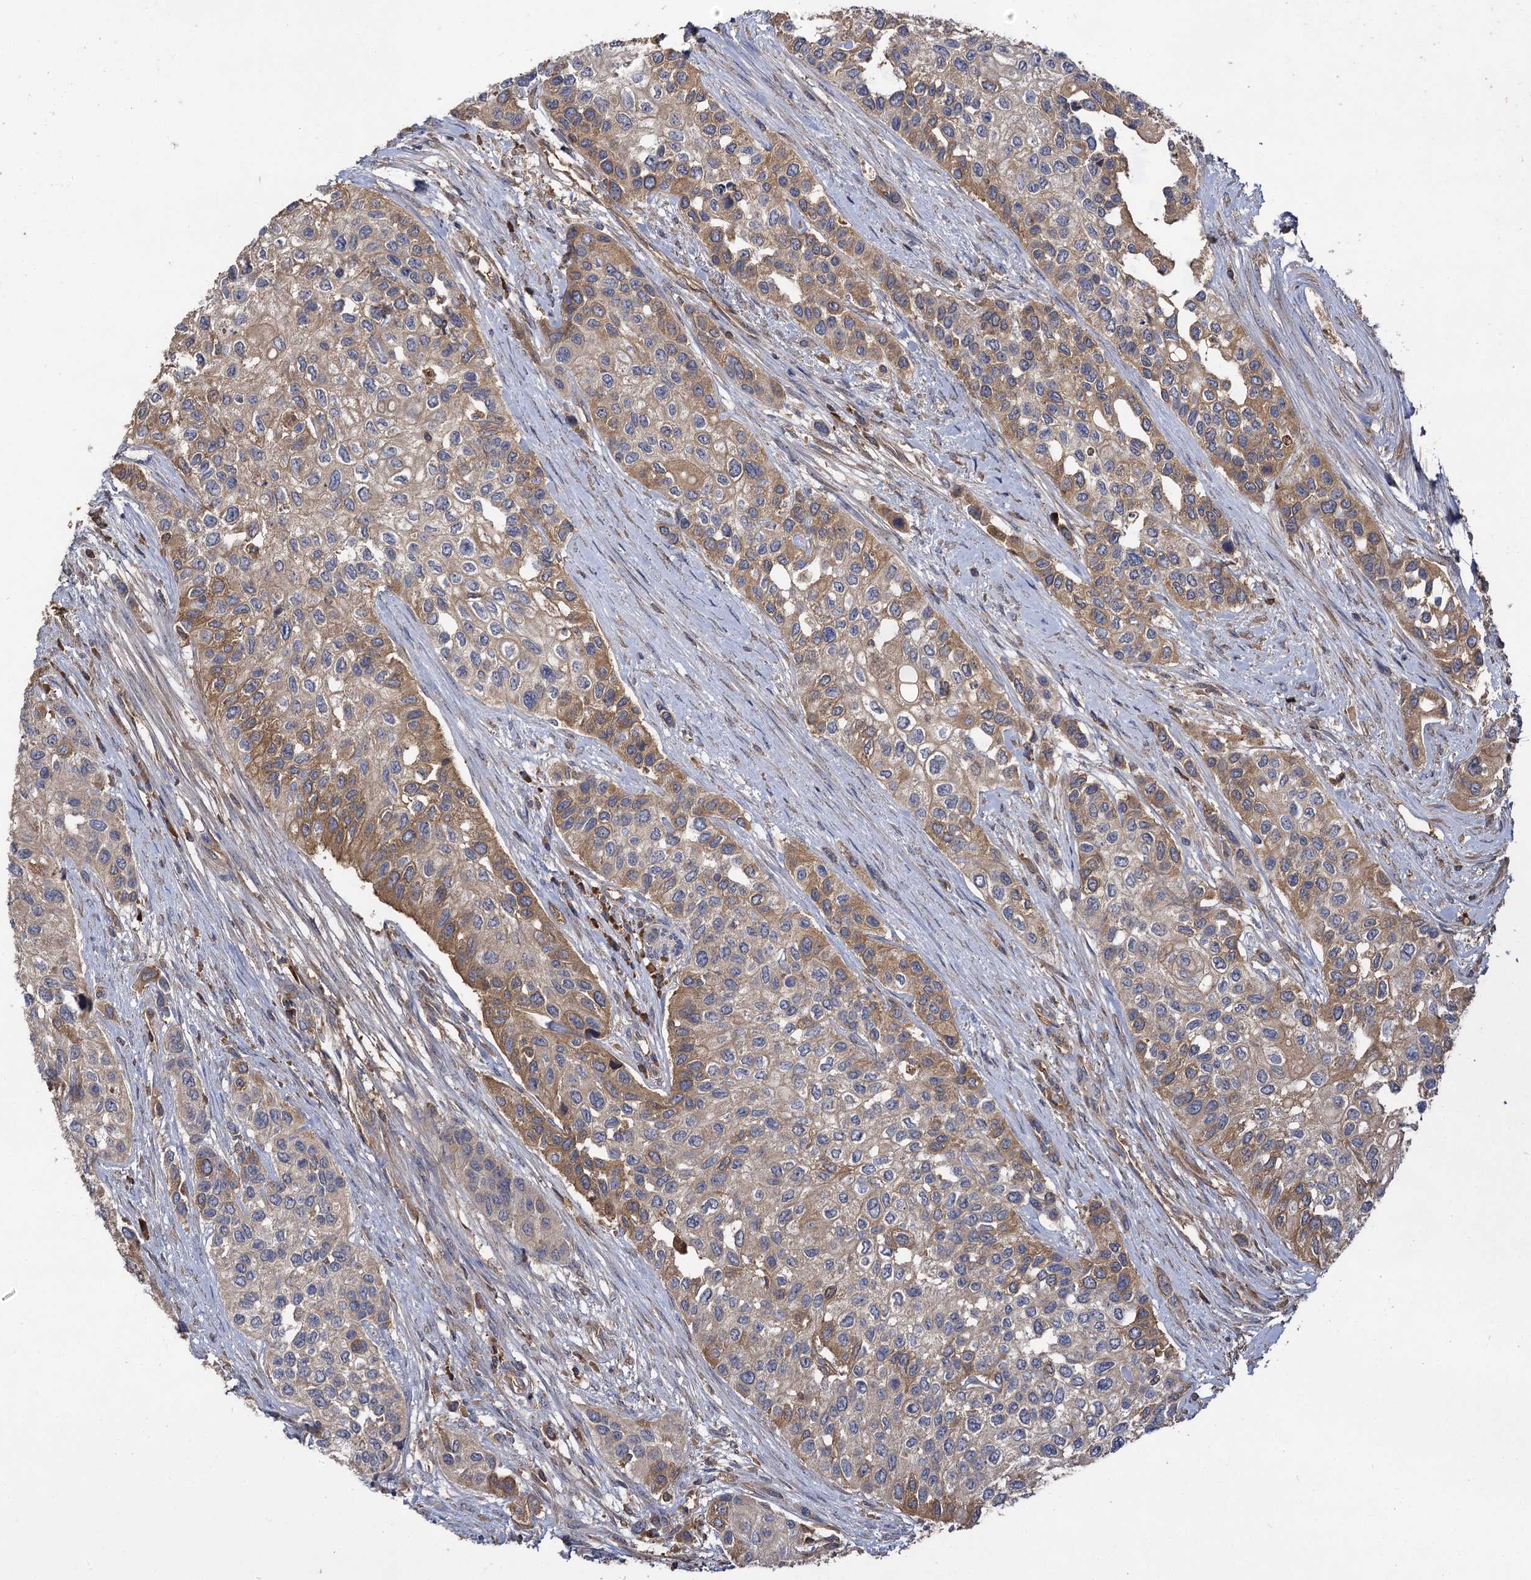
{"staining": {"intensity": "moderate", "quantity": "25%-75%", "location": "cytoplasmic/membranous"}, "tissue": "urothelial cancer", "cell_type": "Tumor cells", "image_type": "cancer", "snomed": [{"axis": "morphology", "description": "Normal tissue, NOS"}, {"axis": "morphology", "description": "Urothelial carcinoma, High grade"}, {"axis": "topography", "description": "Vascular tissue"}, {"axis": "topography", "description": "Urinary bladder"}], "caption": "High-grade urothelial carcinoma was stained to show a protein in brown. There is medium levels of moderate cytoplasmic/membranous expression in about 25%-75% of tumor cells.", "gene": "USP50", "patient": {"sex": "female", "age": 56}}